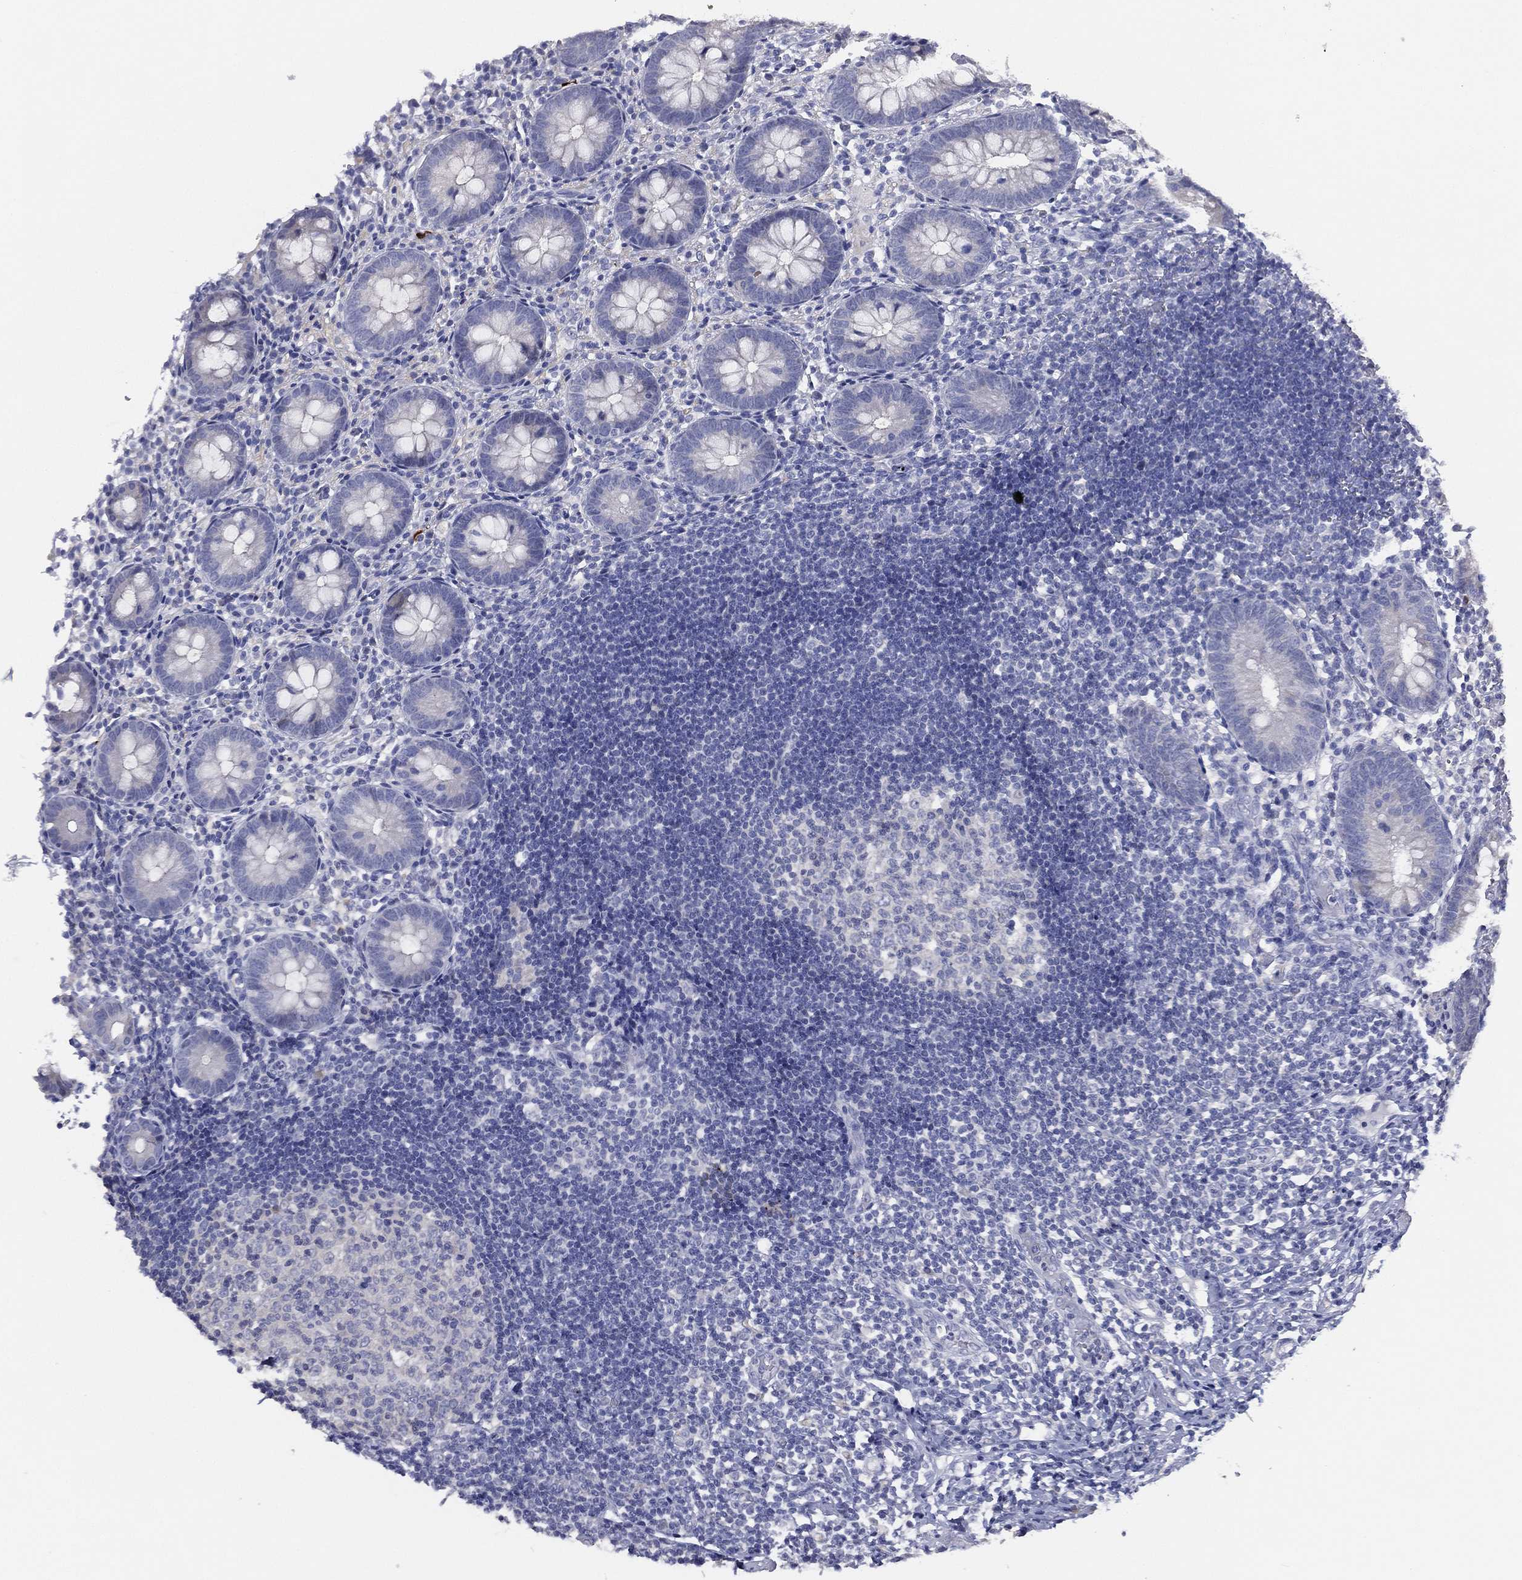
{"staining": {"intensity": "negative", "quantity": "none", "location": "none"}, "tissue": "appendix", "cell_type": "Glandular cells", "image_type": "normal", "snomed": [{"axis": "morphology", "description": "Normal tissue, NOS"}, {"axis": "topography", "description": "Appendix"}], "caption": "This is an immunohistochemistry (IHC) micrograph of normal human appendix. There is no expression in glandular cells.", "gene": "SLC13A4", "patient": {"sex": "female", "age": 40}}